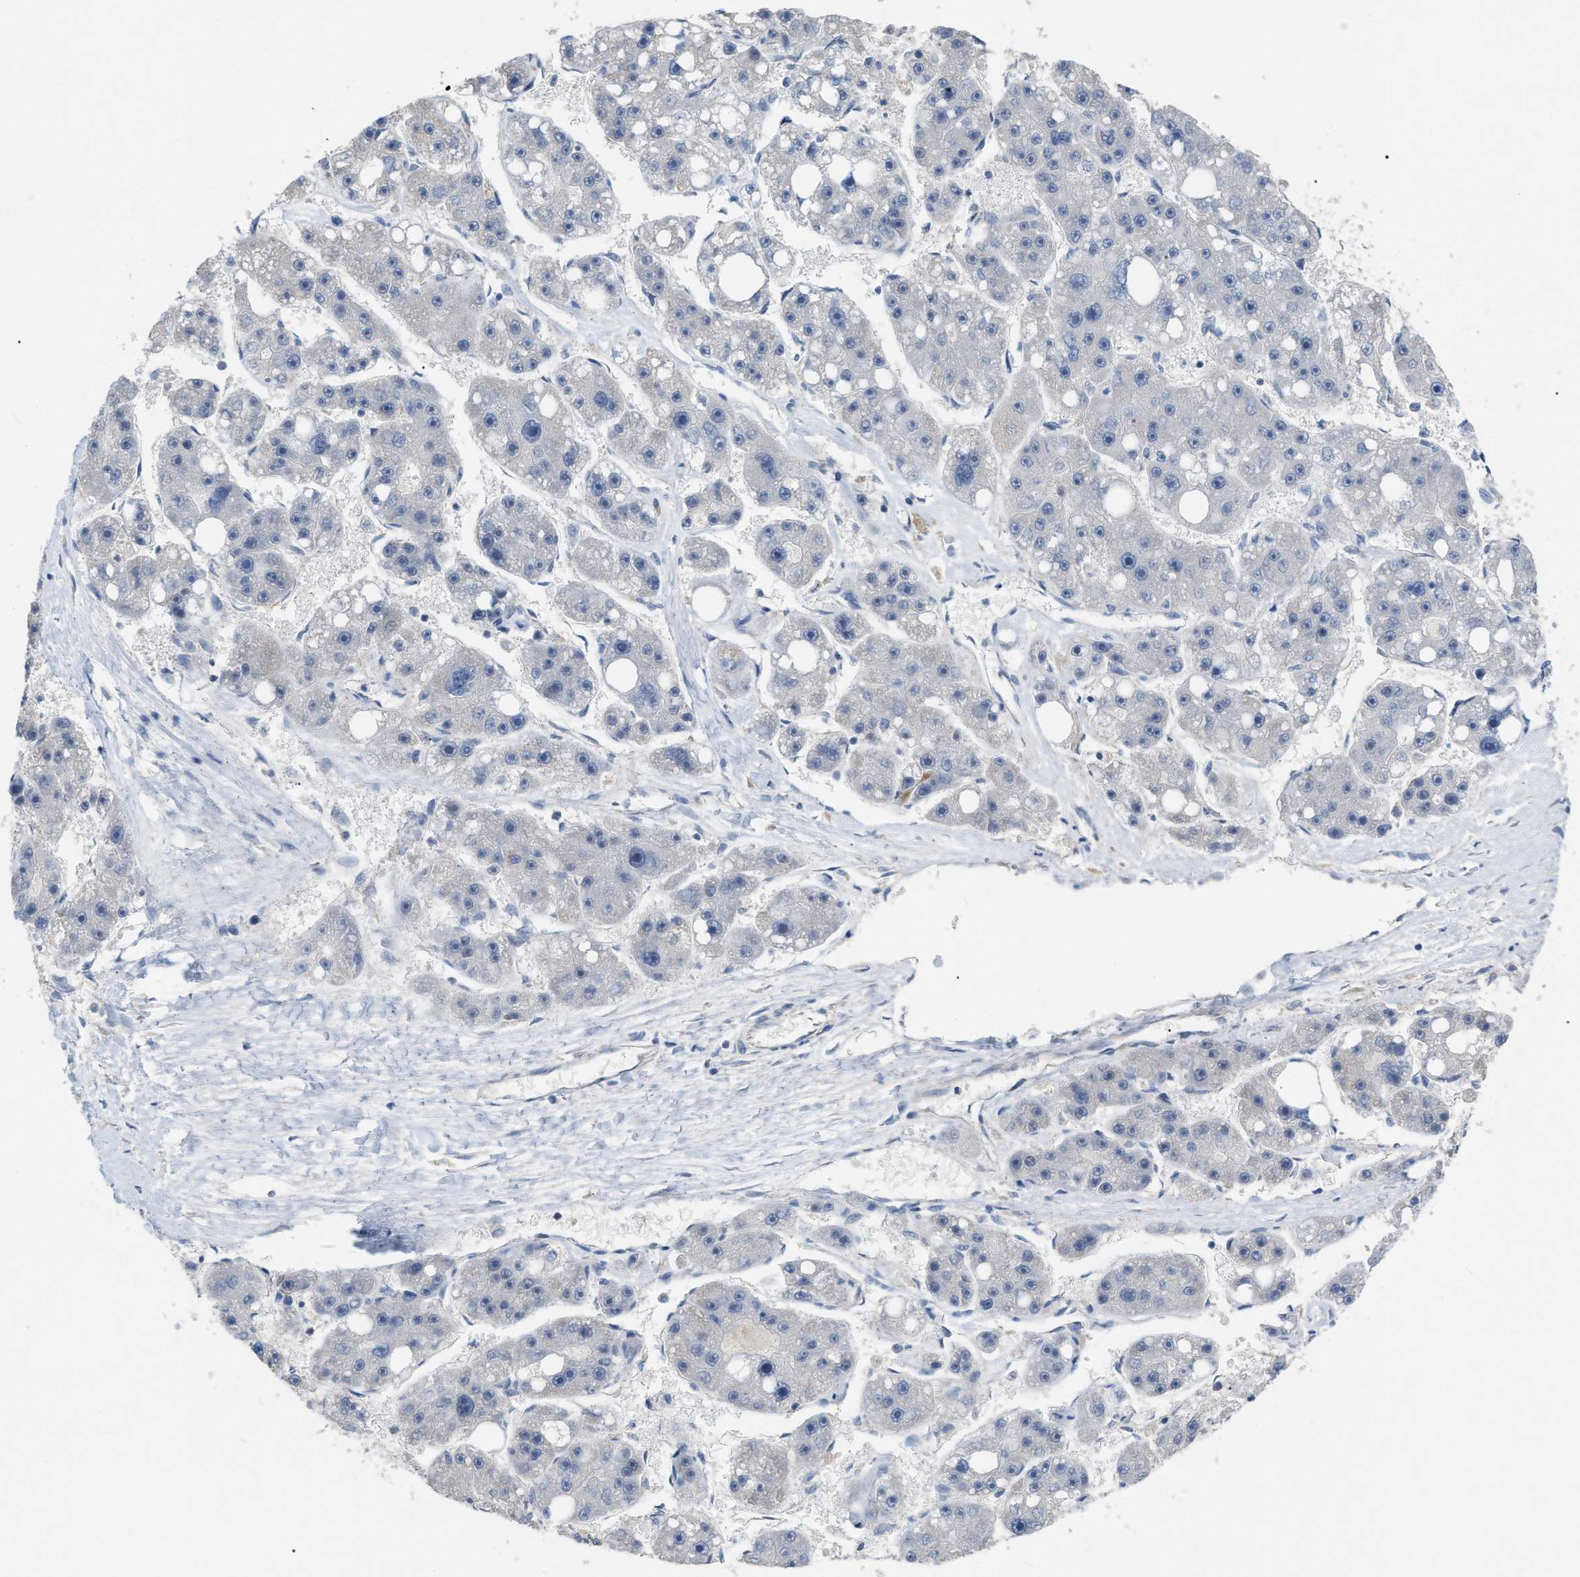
{"staining": {"intensity": "negative", "quantity": "none", "location": "none"}, "tissue": "liver cancer", "cell_type": "Tumor cells", "image_type": "cancer", "snomed": [{"axis": "morphology", "description": "Carcinoma, Hepatocellular, NOS"}, {"axis": "topography", "description": "Liver"}], "caption": "DAB (3,3'-diaminobenzidine) immunohistochemical staining of hepatocellular carcinoma (liver) reveals no significant staining in tumor cells.", "gene": "DHX58", "patient": {"sex": "female", "age": 61}}